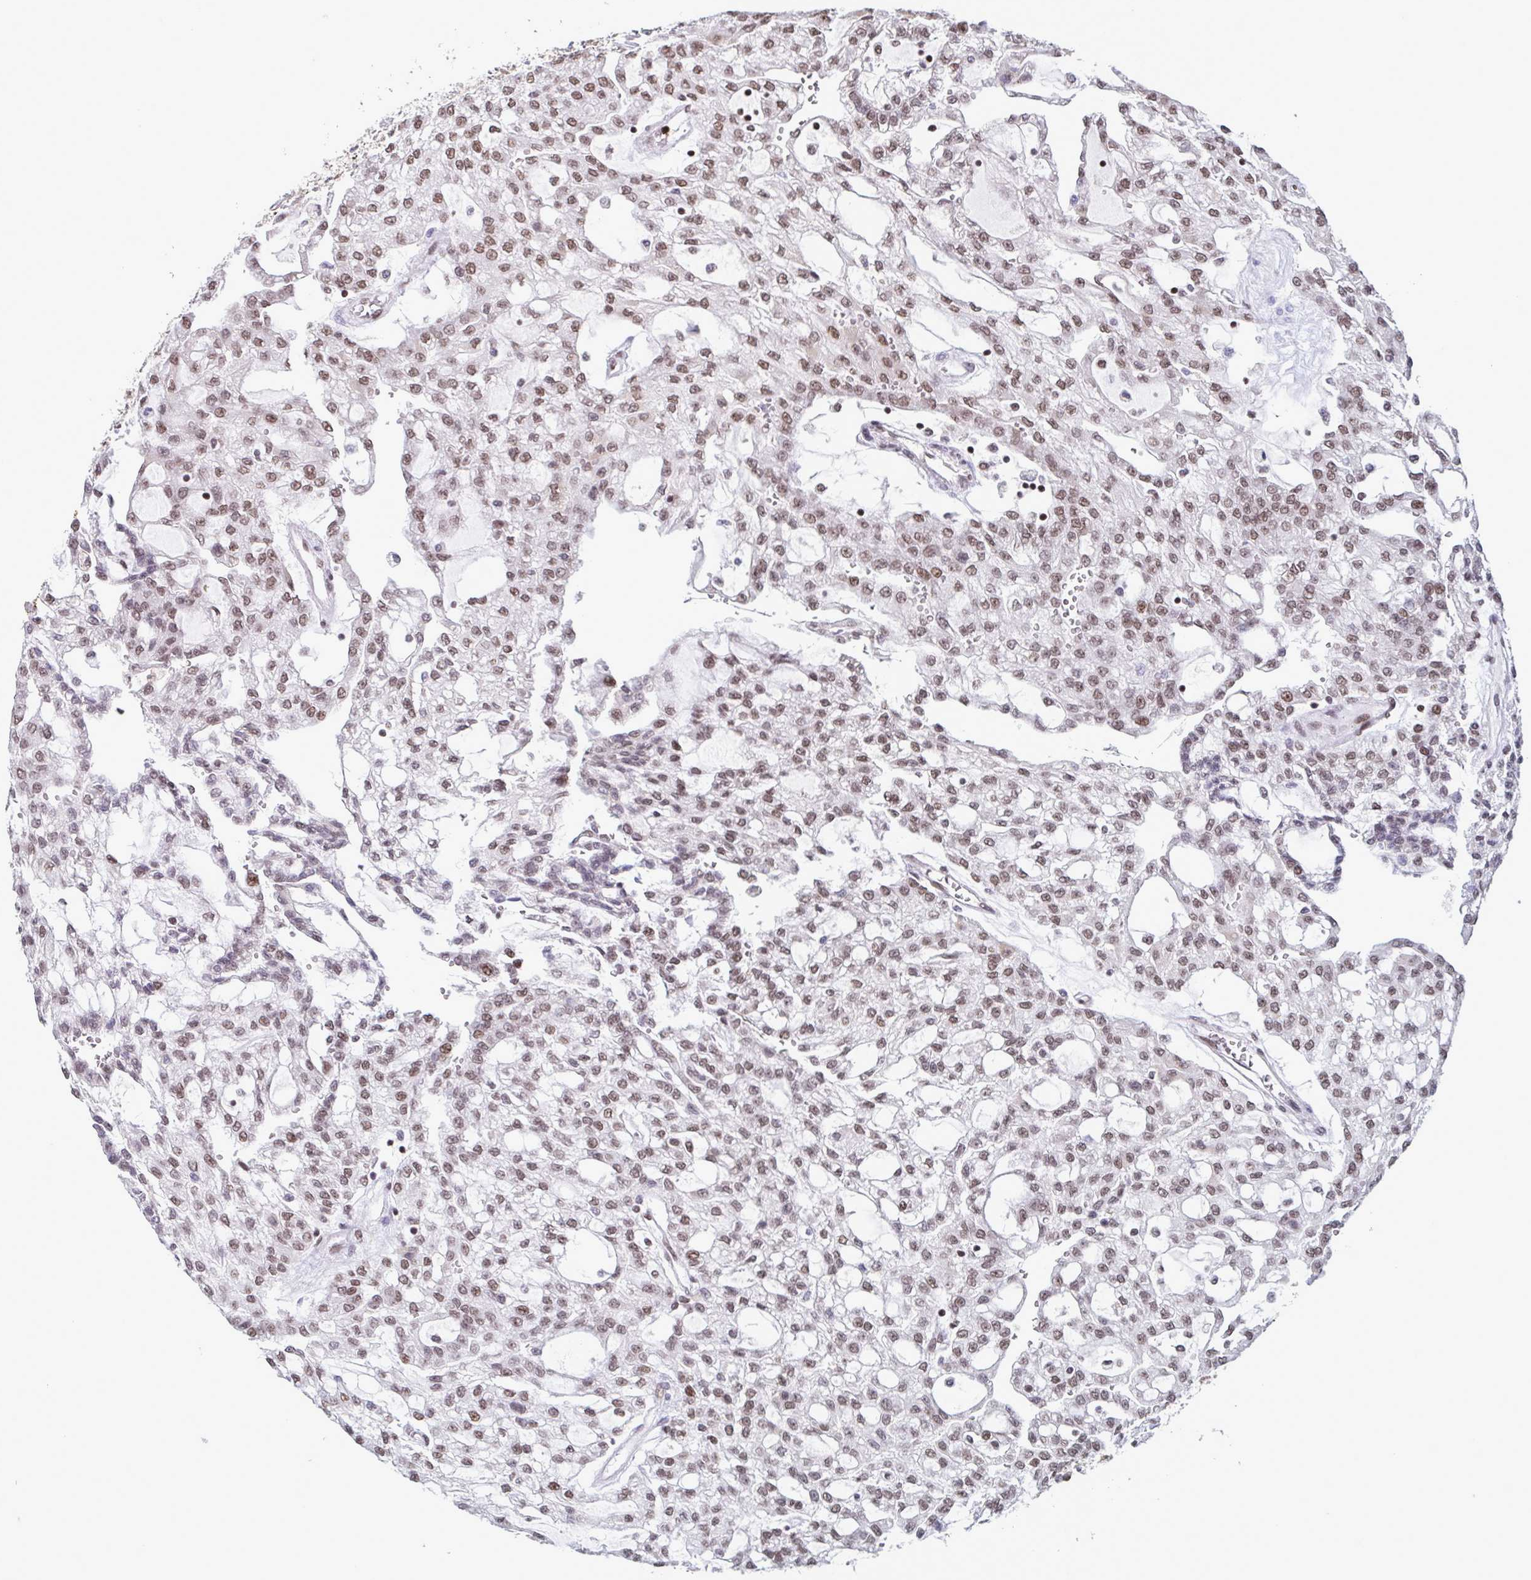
{"staining": {"intensity": "moderate", "quantity": ">75%", "location": "nuclear"}, "tissue": "renal cancer", "cell_type": "Tumor cells", "image_type": "cancer", "snomed": [{"axis": "morphology", "description": "Adenocarcinoma, NOS"}, {"axis": "topography", "description": "Kidney"}], "caption": "Immunohistochemical staining of human renal cancer (adenocarcinoma) displays medium levels of moderate nuclear staining in about >75% of tumor cells.", "gene": "TIMM21", "patient": {"sex": "male", "age": 63}}